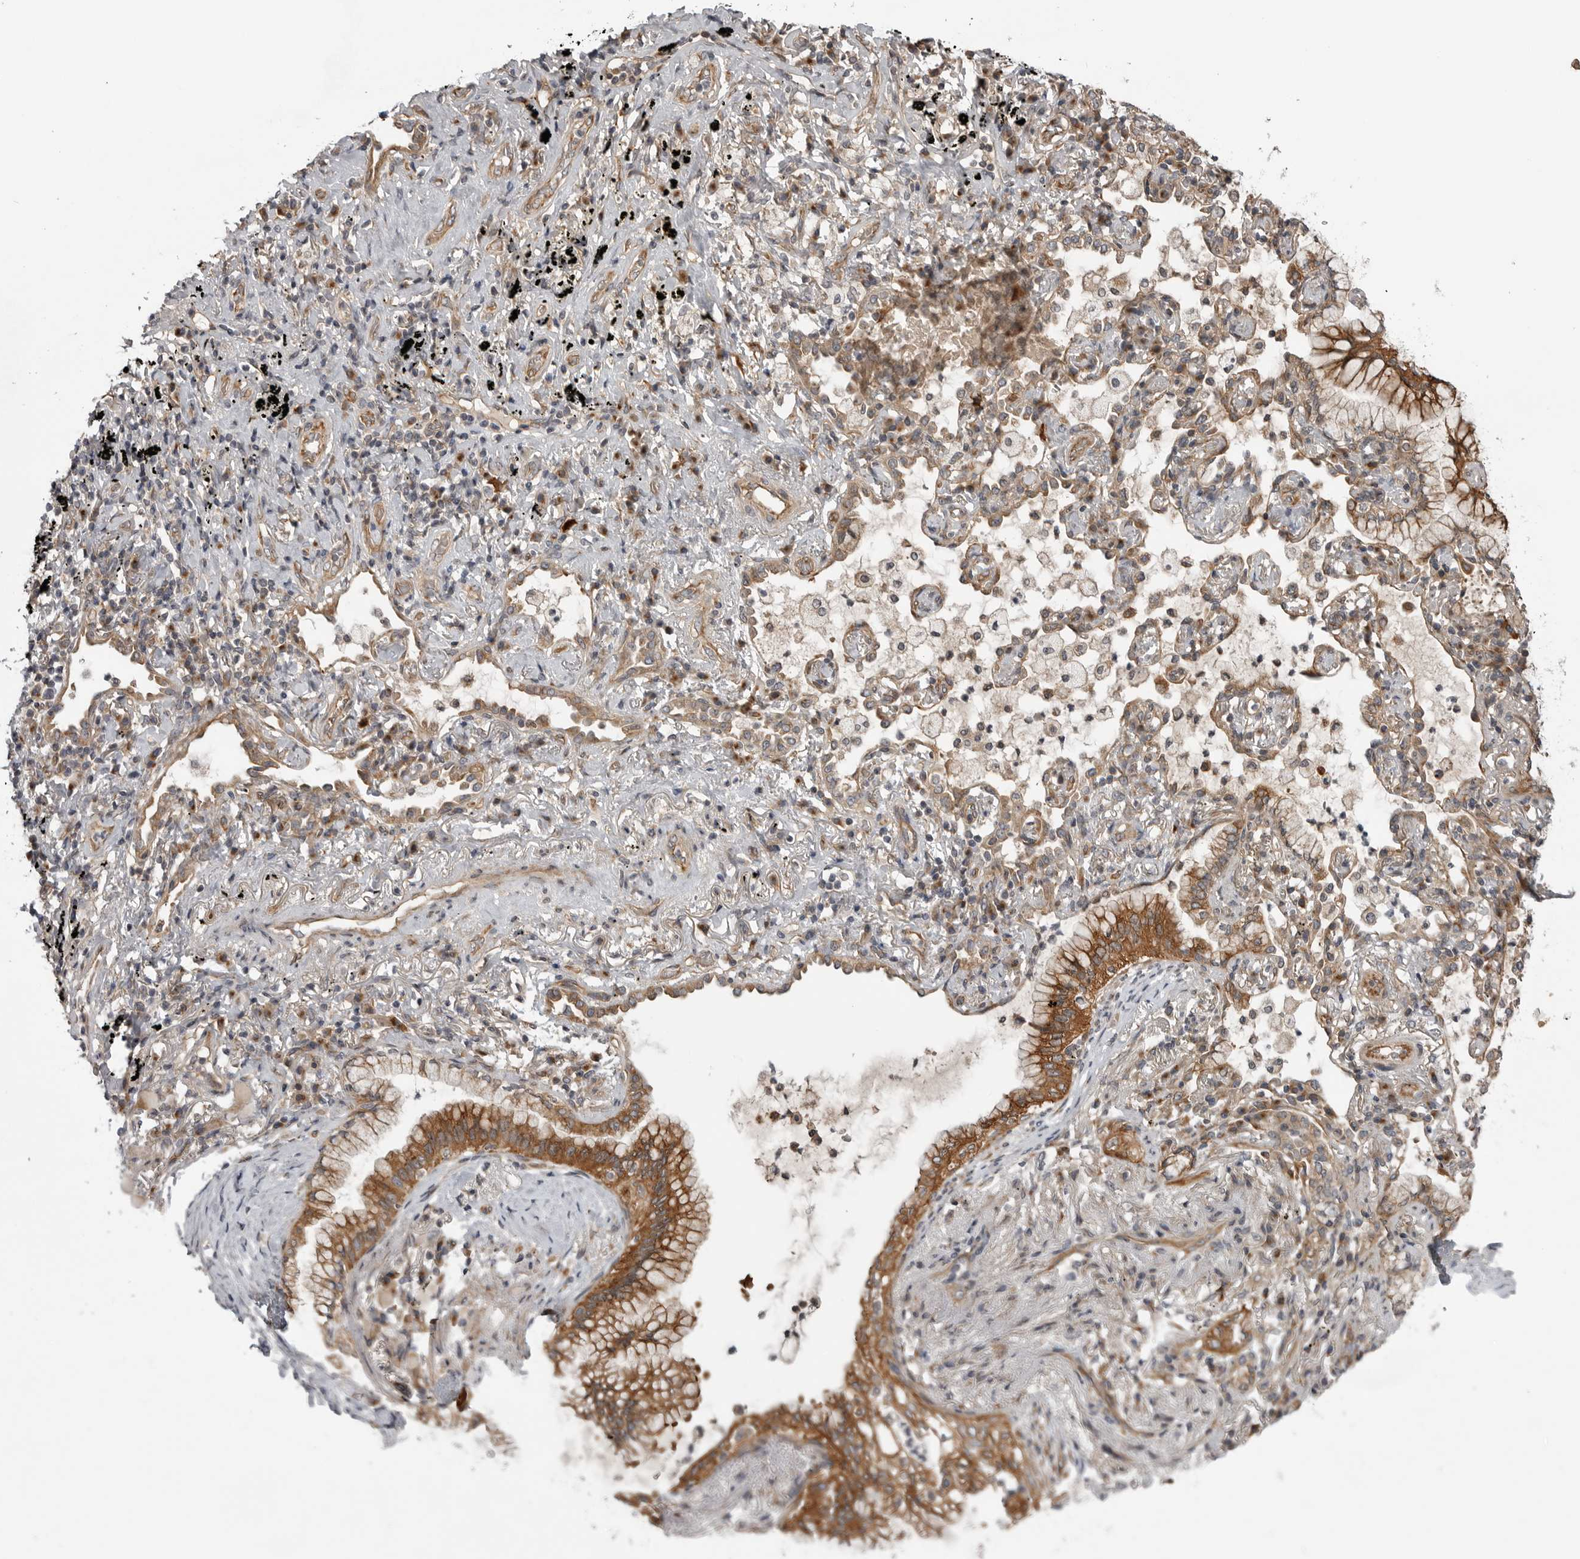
{"staining": {"intensity": "strong", "quantity": ">75%", "location": "cytoplasmic/membranous"}, "tissue": "lung cancer", "cell_type": "Tumor cells", "image_type": "cancer", "snomed": [{"axis": "morphology", "description": "Adenocarcinoma, NOS"}, {"axis": "topography", "description": "Lung"}], "caption": "Strong cytoplasmic/membranous protein positivity is appreciated in approximately >75% of tumor cells in adenocarcinoma (lung).", "gene": "LRRC45", "patient": {"sex": "female", "age": 70}}